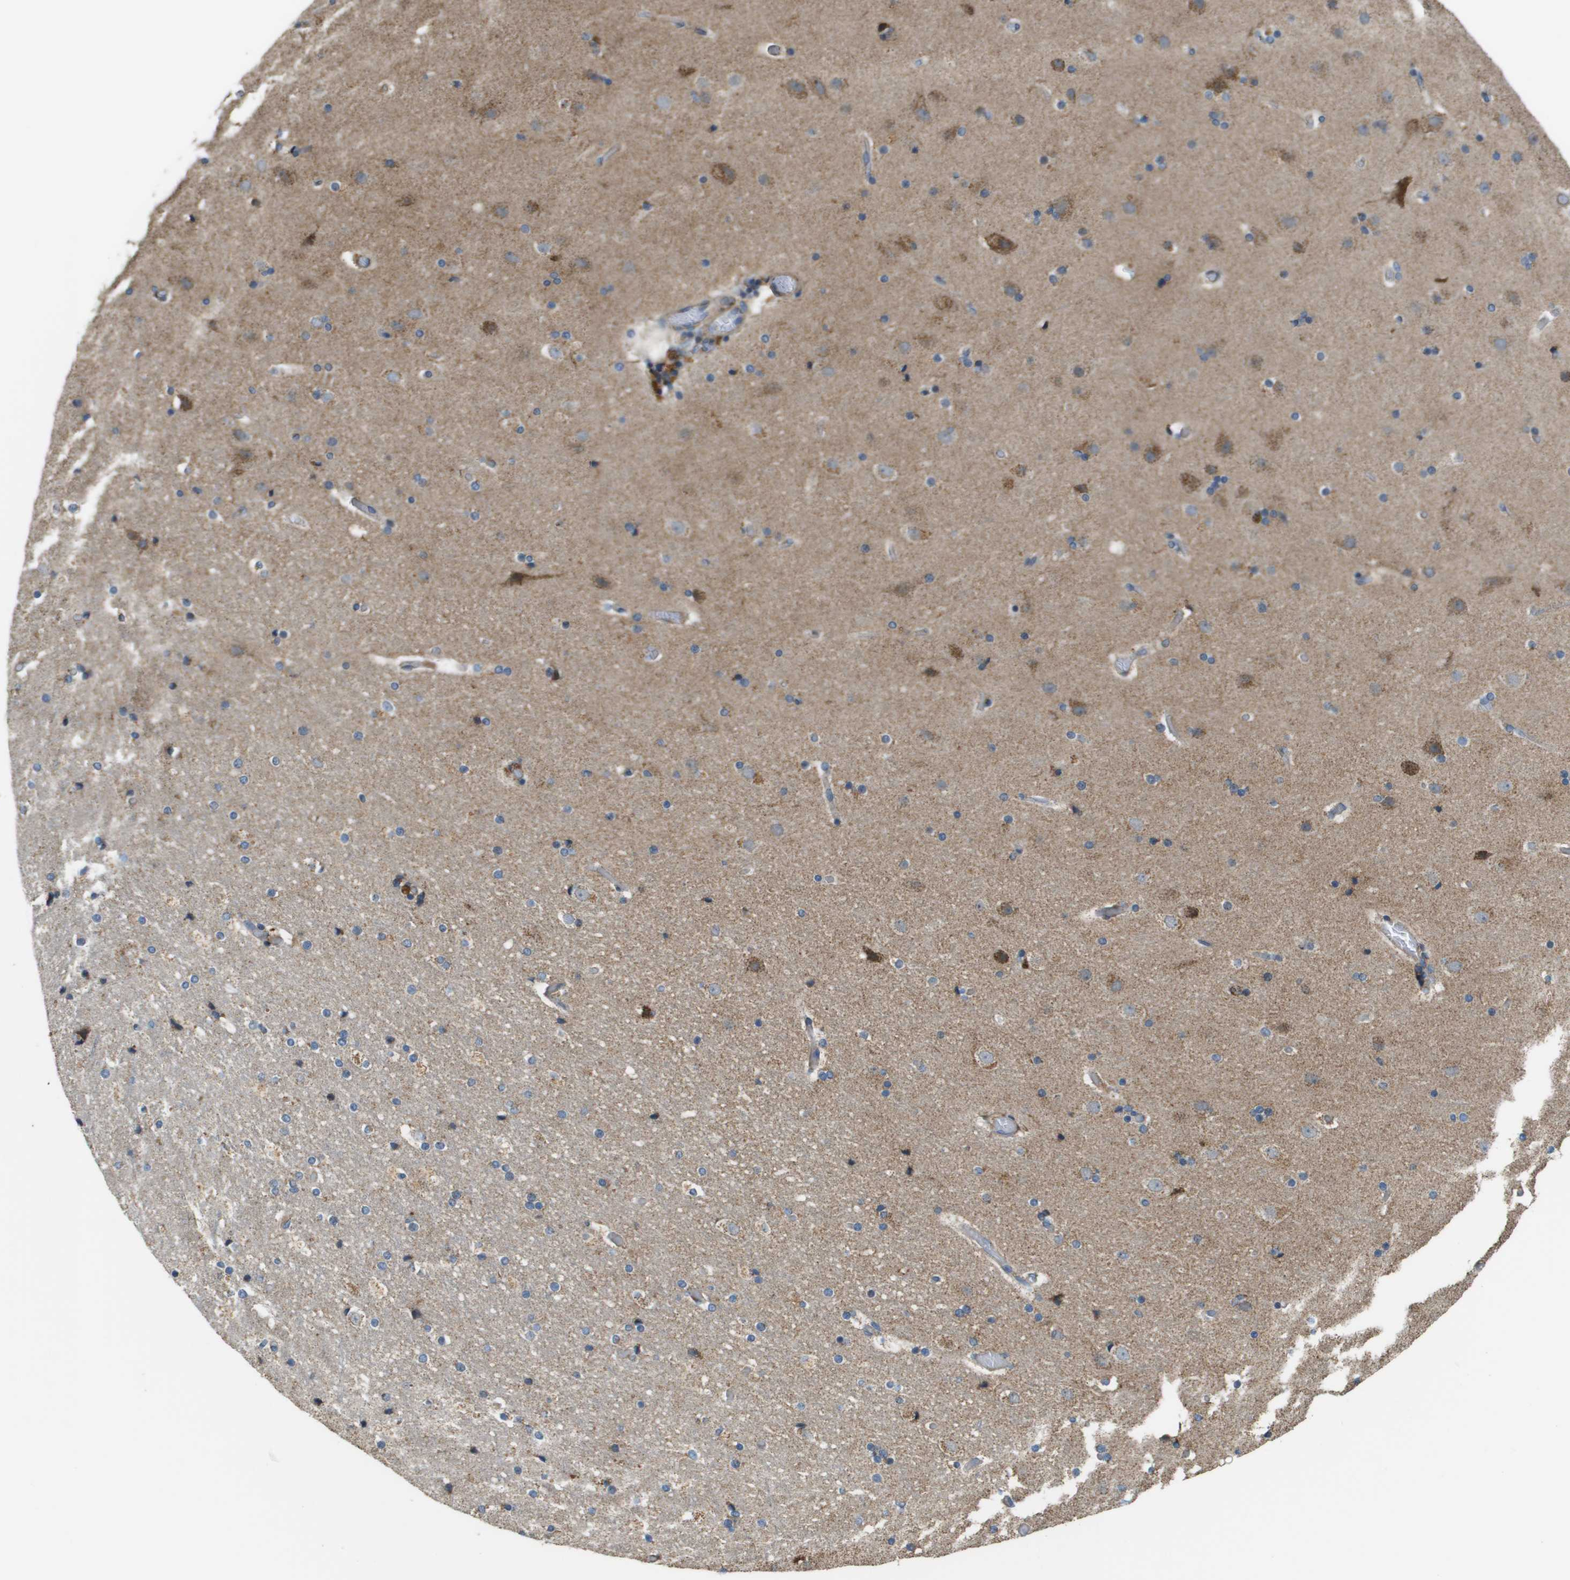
{"staining": {"intensity": "negative", "quantity": "none", "location": "none"}, "tissue": "cerebral cortex", "cell_type": "Endothelial cells", "image_type": "normal", "snomed": [{"axis": "morphology", "description": "Normal tissue, NOS"}, {"axis": "topography", "description": "Cerebral cortex"}], "caption": "A histopathology image of human cerebral cortex is negative for staining in endothelial cells. (Immunohistochemistry, brightfield microscopy, high magnification).", "gene": "NRK", "patient": {"sex": "male", "age": 57}}